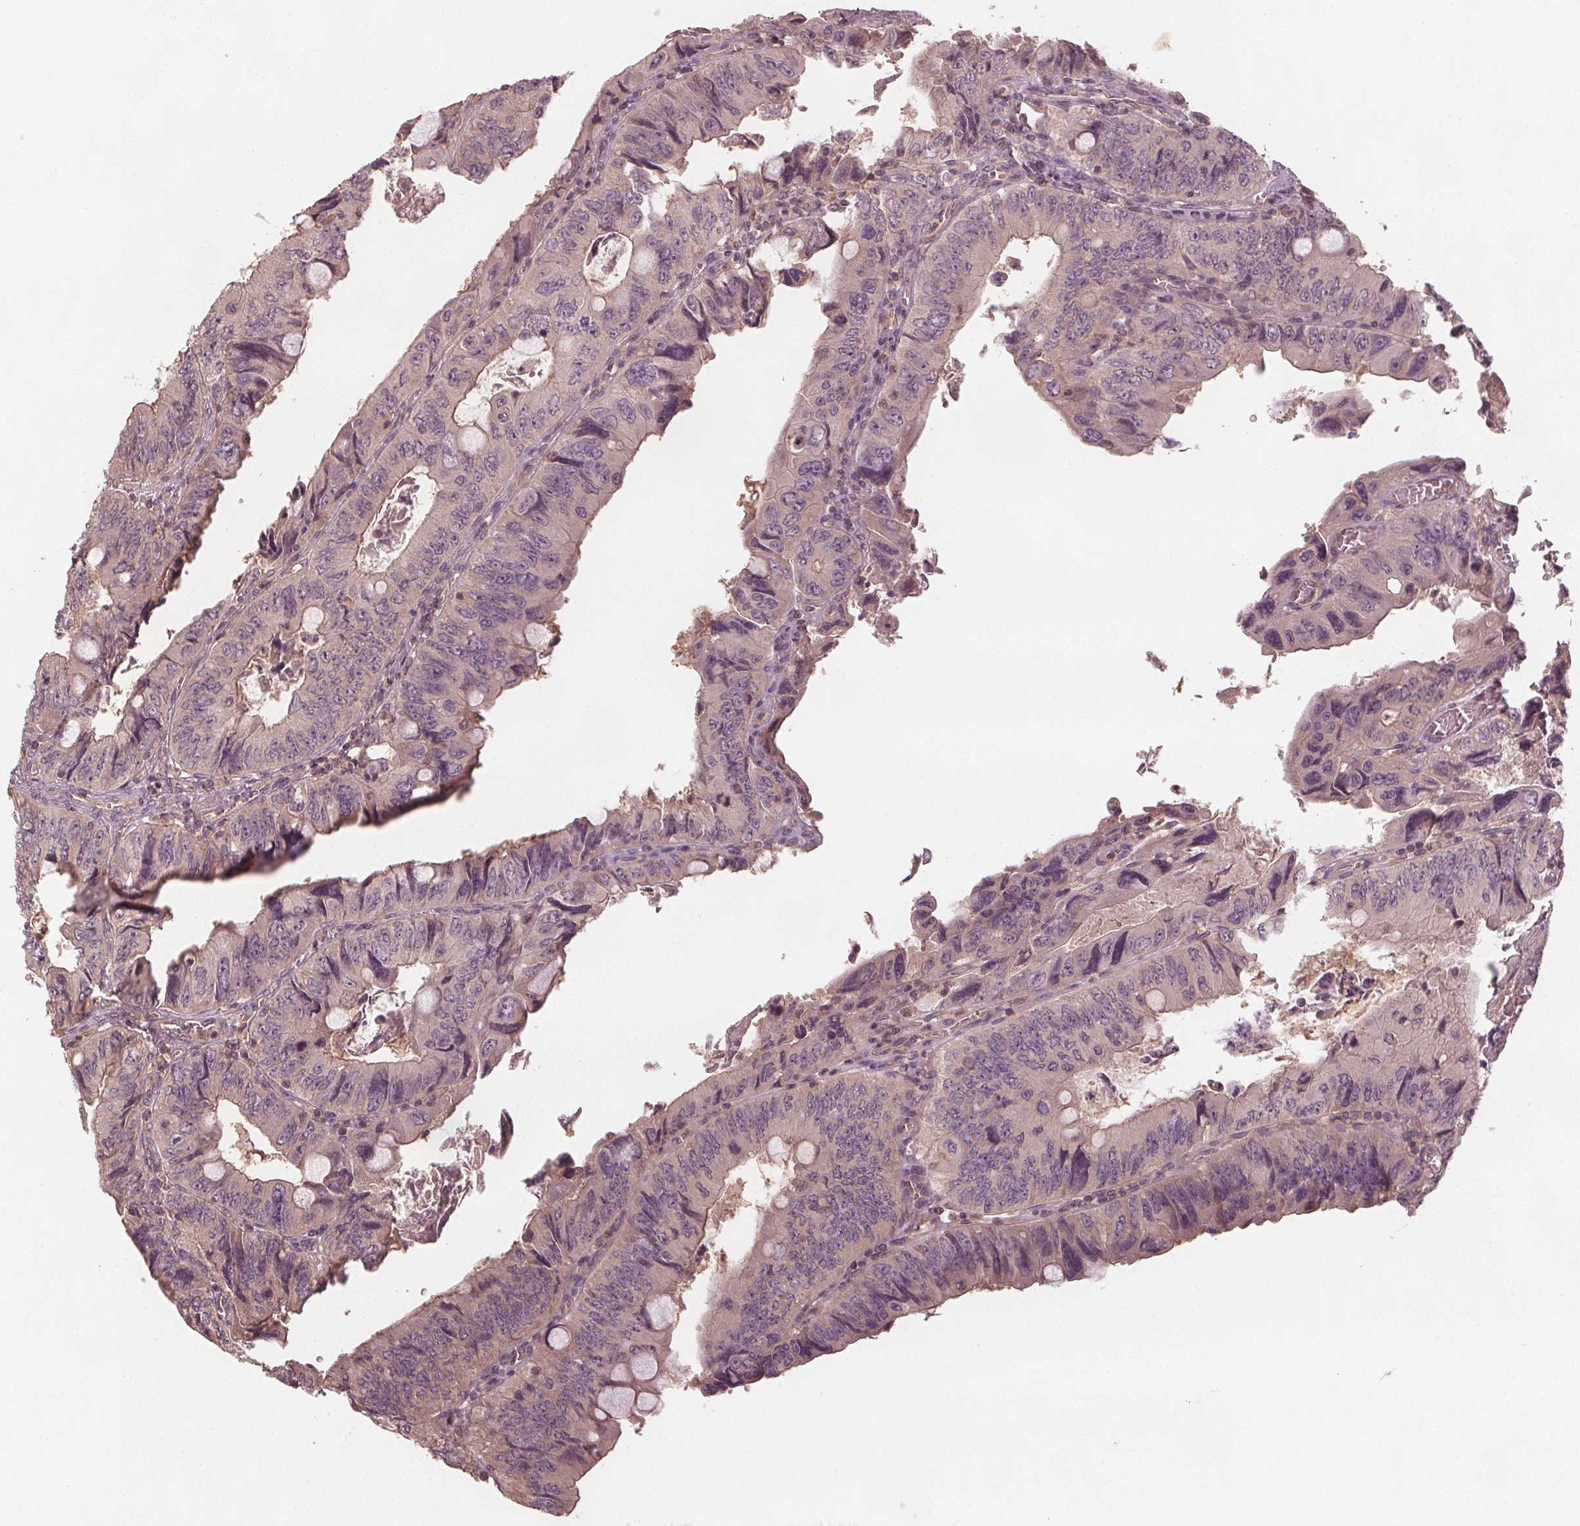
{"staining": {"intensity": "weak", "quantity": "<25%", "location": "cytoplasmic/membranous"}, "tissue": "colorectal cancer", "cell_type": "Tumor cells", "image_type": "cancer", "snomed": [{"axis": "morphology", "description": "Adenocarcinoma, NOS"}, {"axis": "topography", "description": "Colon"}], "caption": "This micrograph is of colorectal cancer (adenocarcinoma) stained with immunohistochemistry (IHC) to label a protein in brown with the nuclei are counter-stained blue. There is no positivity in tumor cells.", "gene": "GNB2", "patient": {"sex": "female", "age": 84}}